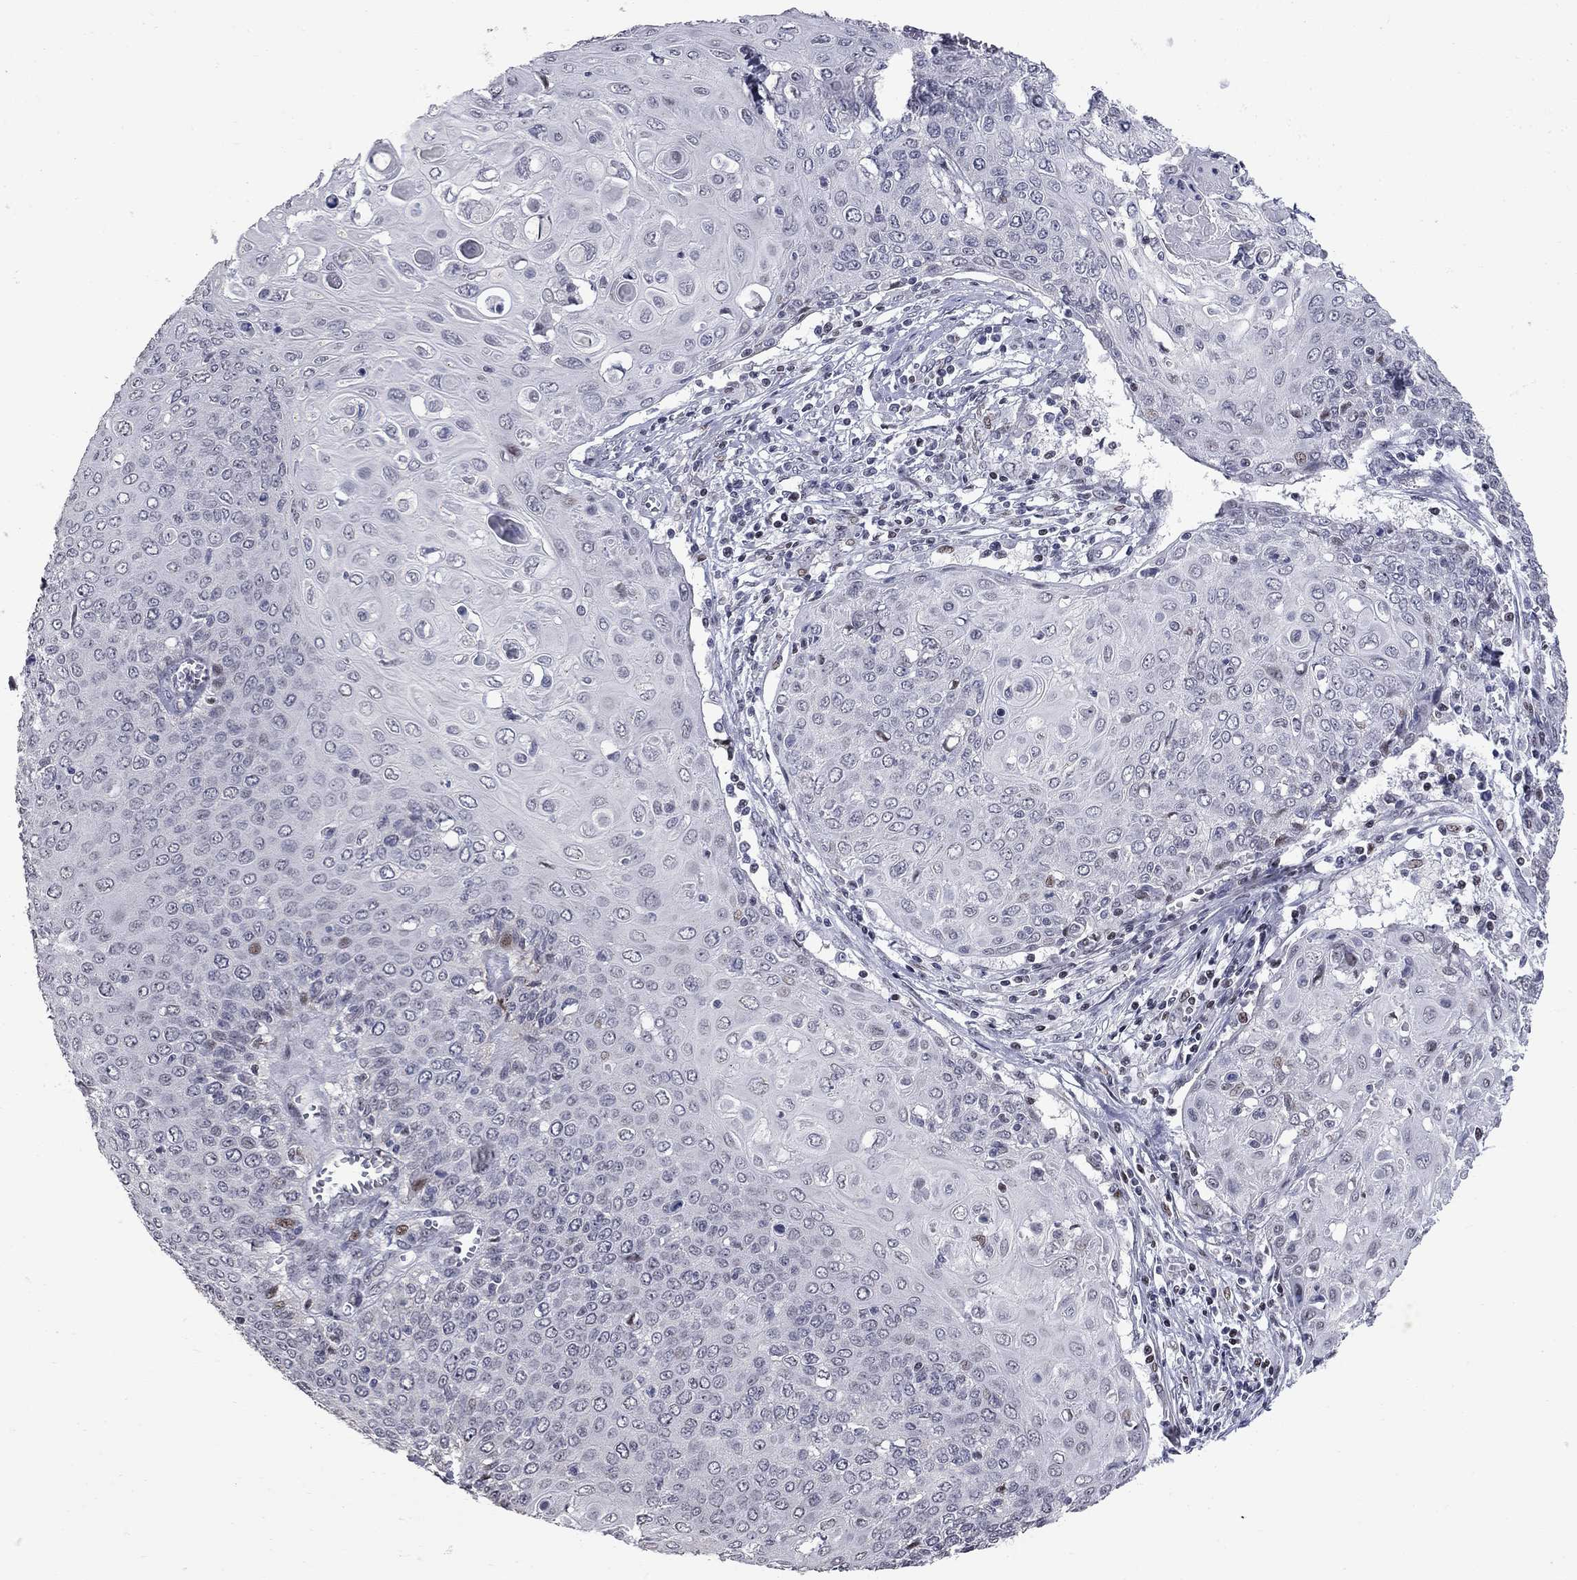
{"staining": {"intensity": "weak", "quantity": "<25%", "location": "nuclear"}, "tissue": "cervical cancer", "cell_type": "Tumor cells", "image_type": "cancer", "snomed": [{"axis": "morphology", "description": "Squamous cell carcinoma, NOS"}, {"axis": "topography", "description": "Cervix"}], "caption": "Immunohistochemistry micrograph of neoplastic tissue: cervical squamous cell carcinoma stained with DAB demonstrates no significant protein staining in tumor cells.", "gene": "ZNF154", "patient": {"sex": "female", "age": 39}}